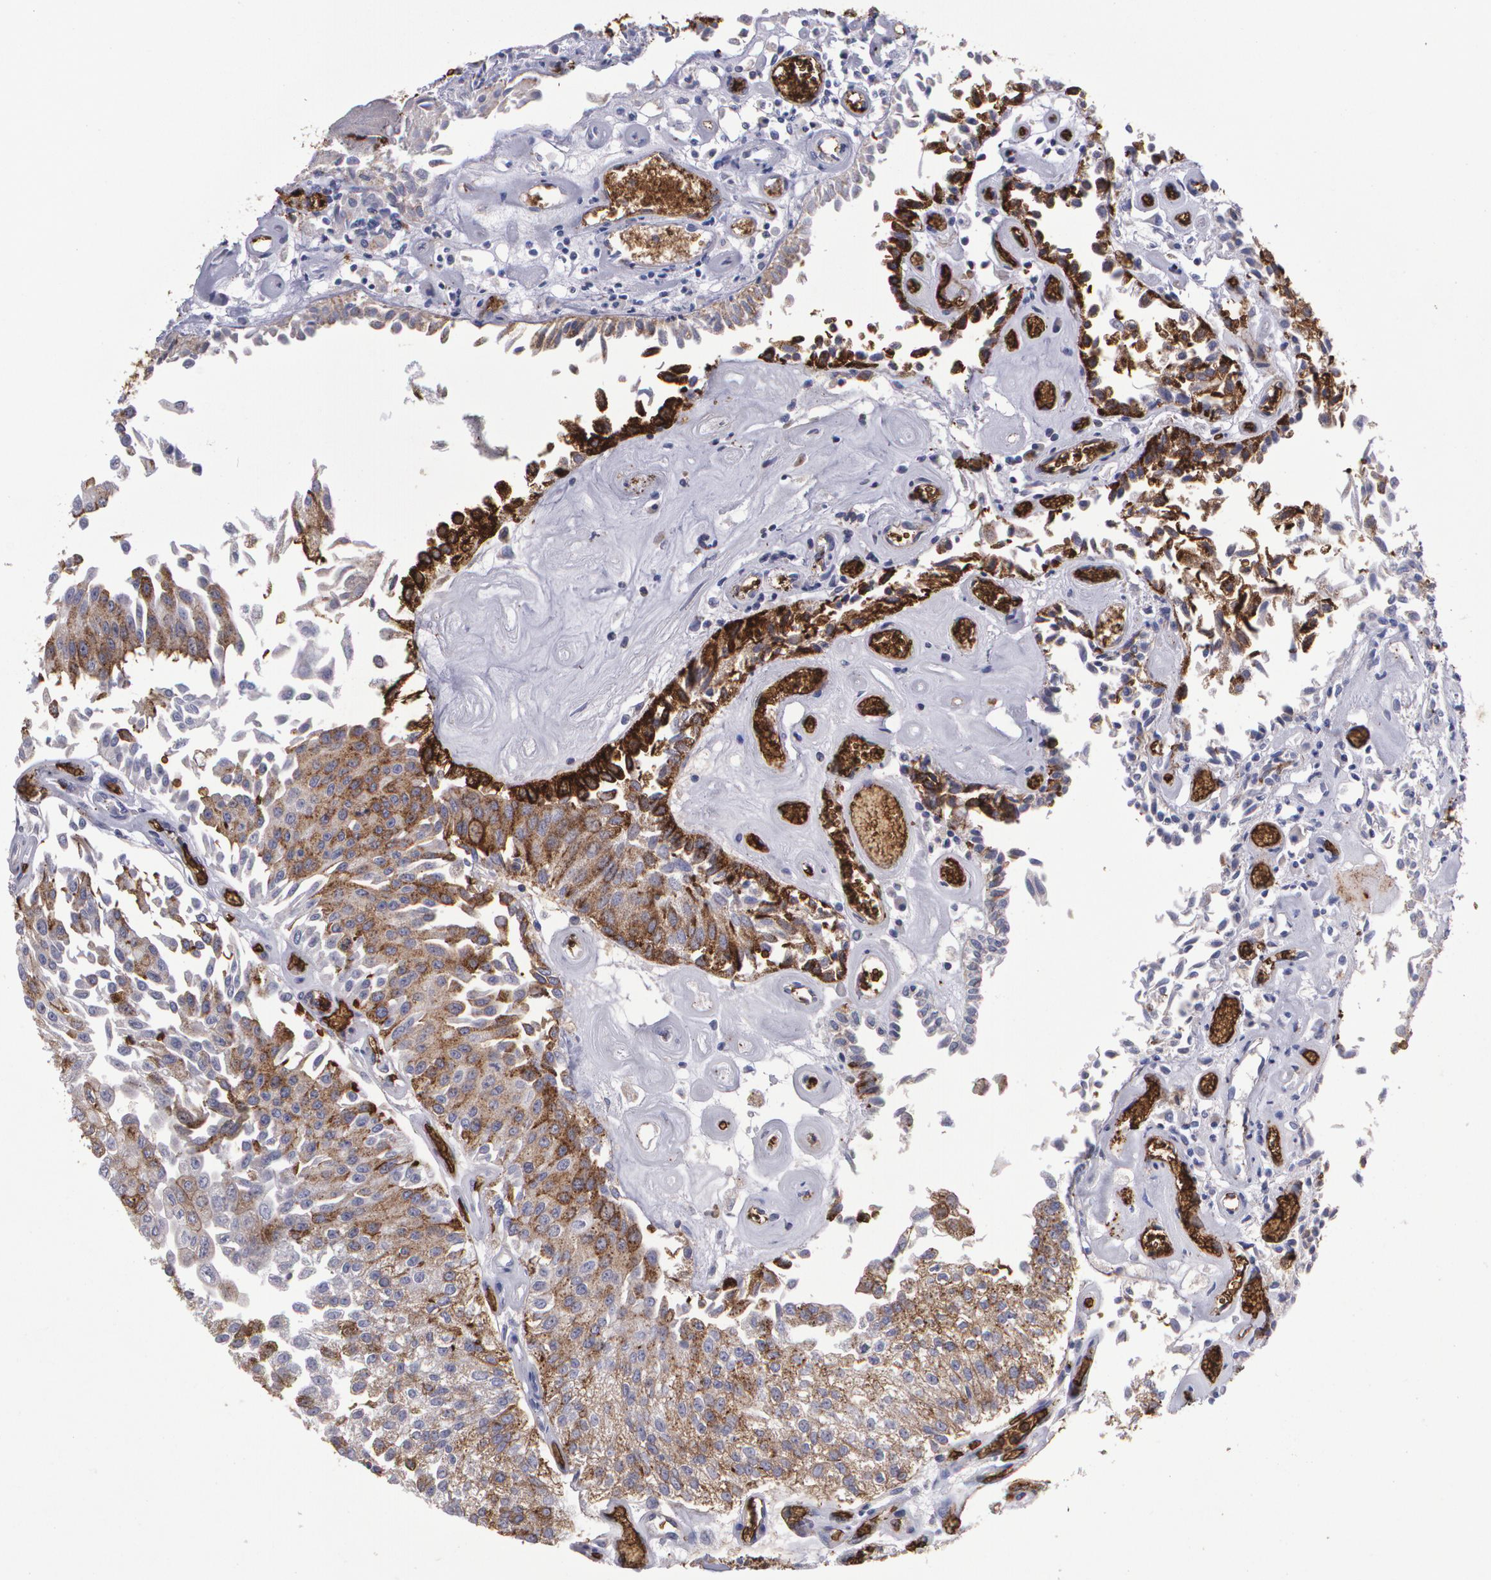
{"staining": {"intensity": "strong", "quantity": ">75%", "location": "cytoplasmic/membranous"}, "tissue": "urothelial cancer", "cell_type": "Tumor cells", "image_type": "cancer", "snomed": [{"axis": "morphology", "description": "Urothelial carcinoma, Low grade"}, {"axis": "topography", "description": "Urinary bladder"}], "caption": "About >75% of tumor cells in urothelial cancer display strong cytoplasmic/membranous protein expression as visualized by brown immunohistochemical staining.", "gene": "SLC2A1", "patient": {"sex": "male", "age": 86}}